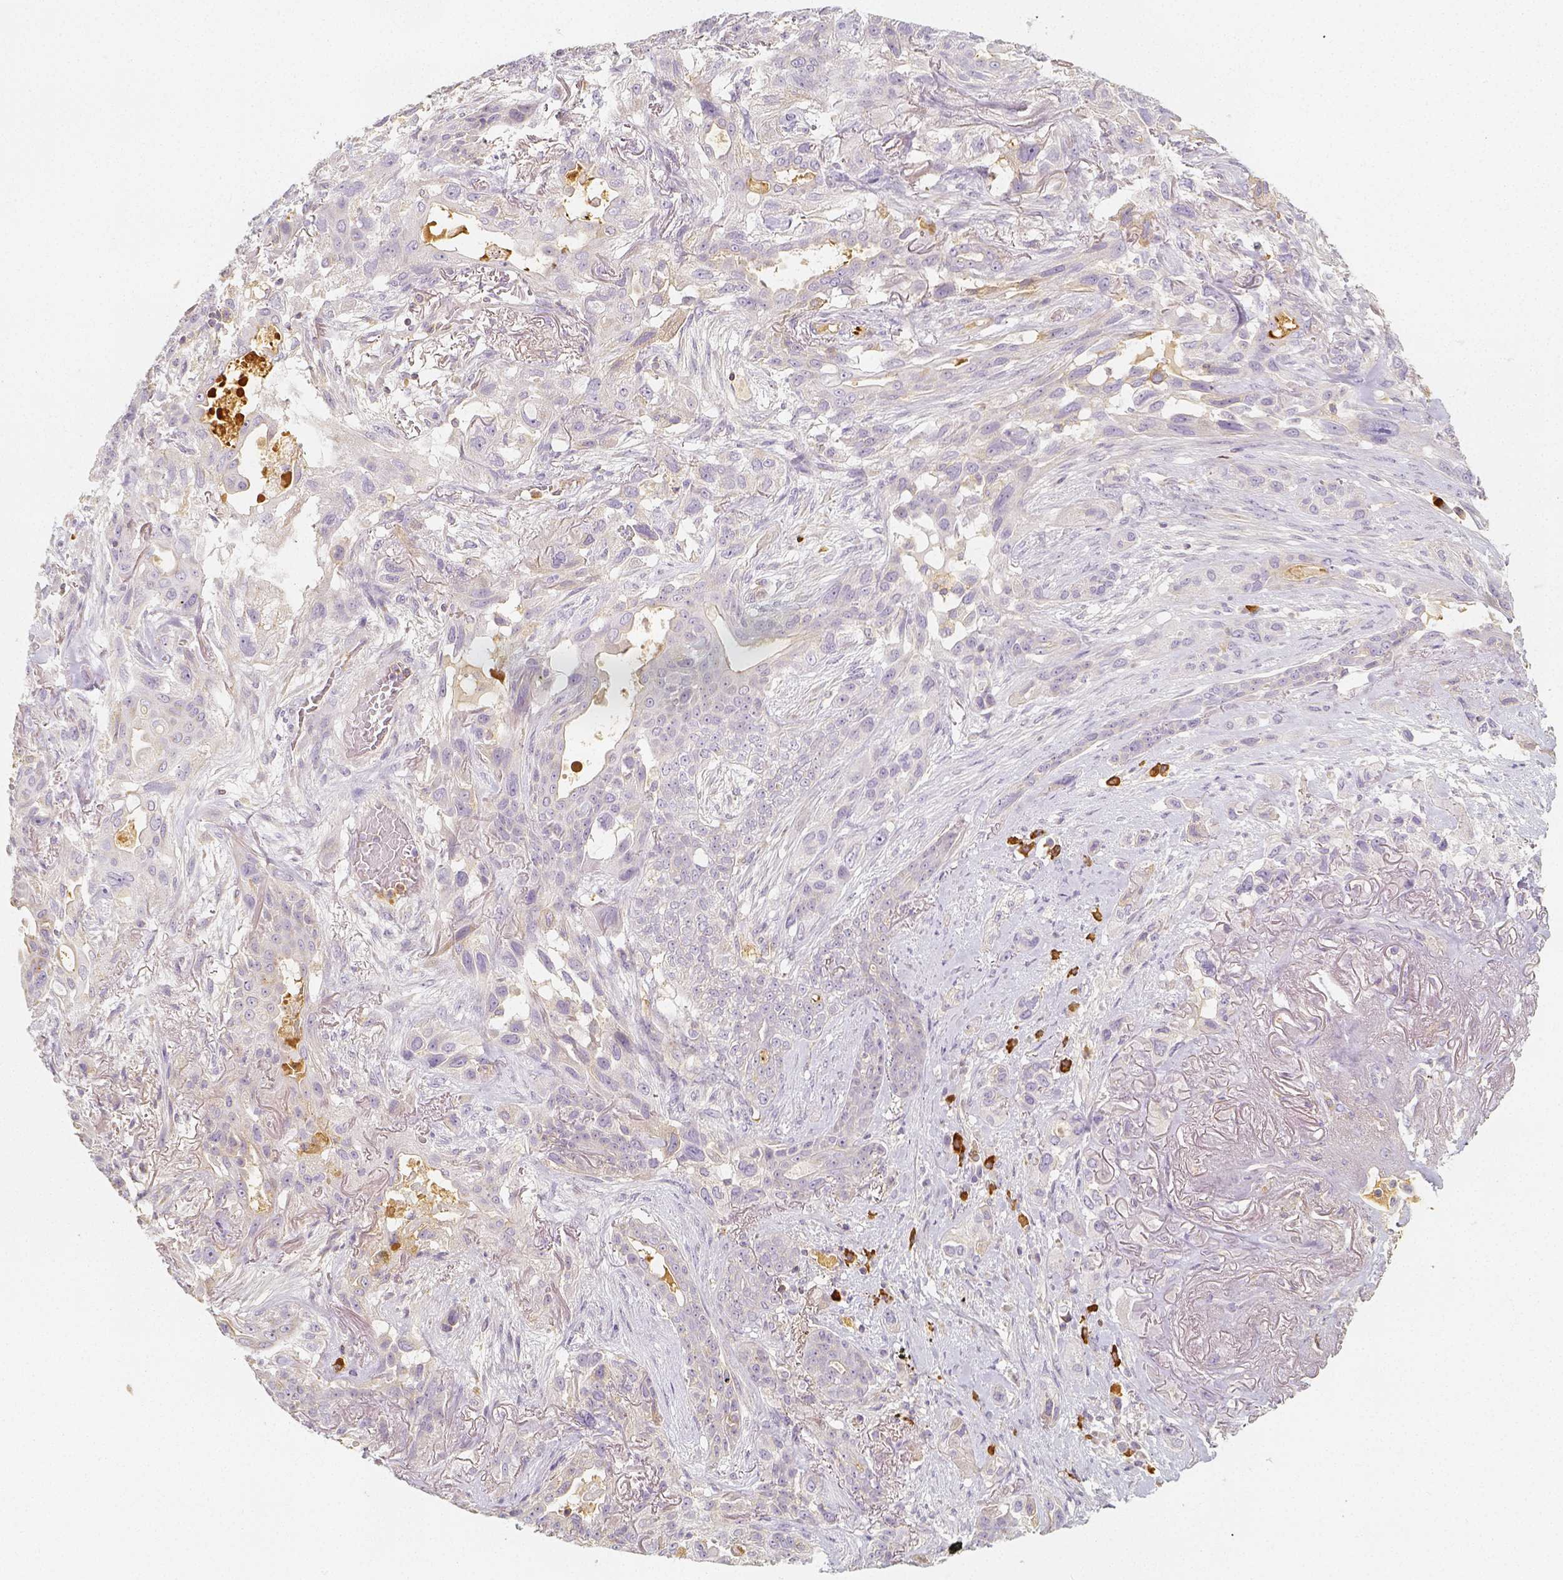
{"staining": {"intensity": "negative", "quantity": "none", "location": "none"}, "tissue": "lung cancer", "cell_type": "Tumor cells", "image_type": "cancer", "snomed": [{"axis": "morphology", "description": "Squamous cell carcinoma, NOS"}, {"axis": "topography", "description": "Lung"}], "caption": "The micrograph demonstrates no staining of tumor cells in lung cancer (squamous cell carcinoma).", "gene": "PTPRJ", "patient": {"sex": "female", "age": 70}}